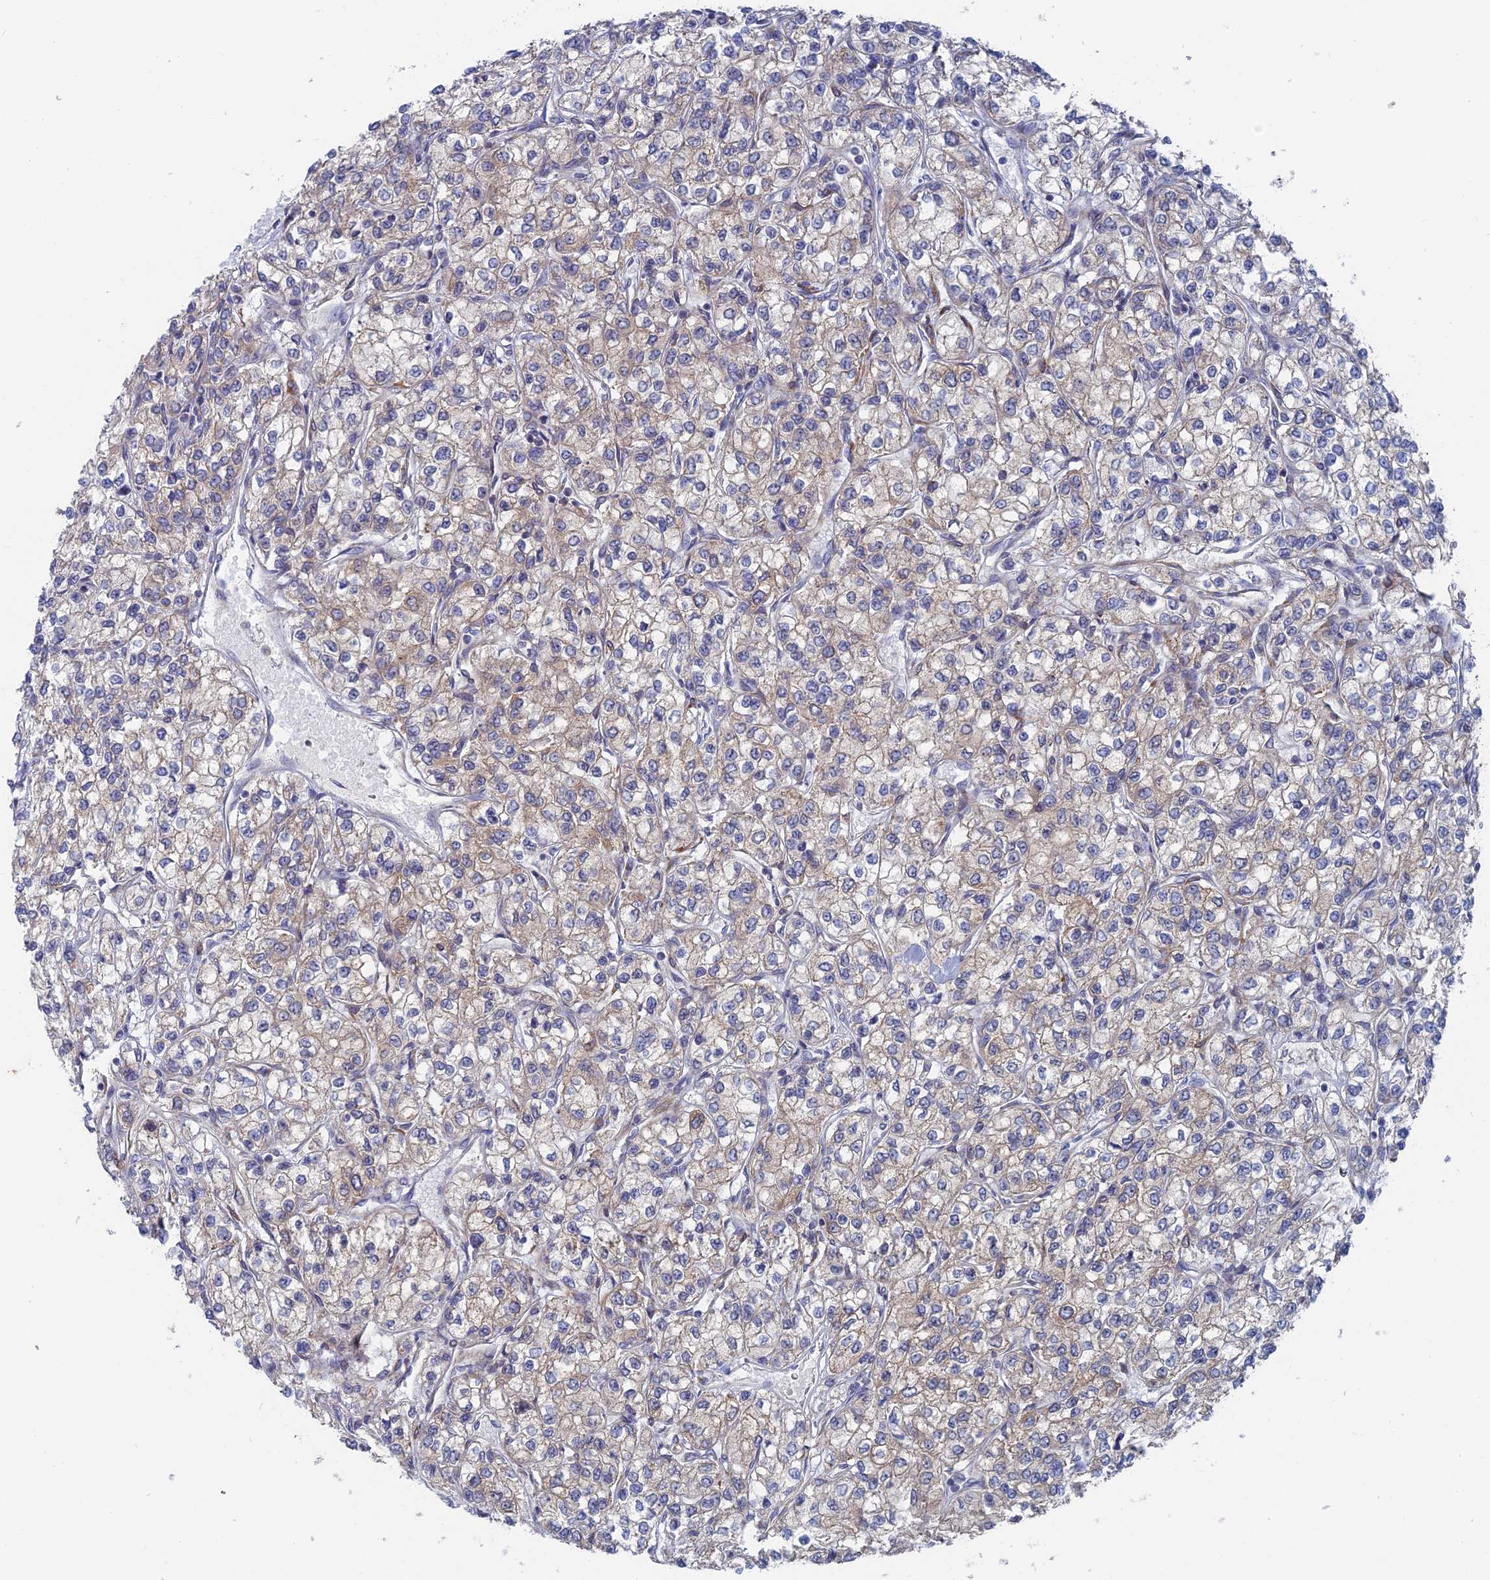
{"staining": {"intensity": "weak", "quantity": "25%-75%", "location": "cytoplasmic/membranous"}, "tissue": "renal cancer", "cell_type": "Tumor cells", "image_type": "cancer", "snomed": [{"axis": "morphology", "description": "Adenocarcinoma, NOS"}, {"axis": "topography", "description": "Kidney"}], "caption": "An image of human renal adenocarcinoma stained for a protein displays weak cytoplasmic/membranous brown staining in tumor cells.", "gene": "TBC1D30", "patient": {"sex": "male", "age": 80}}